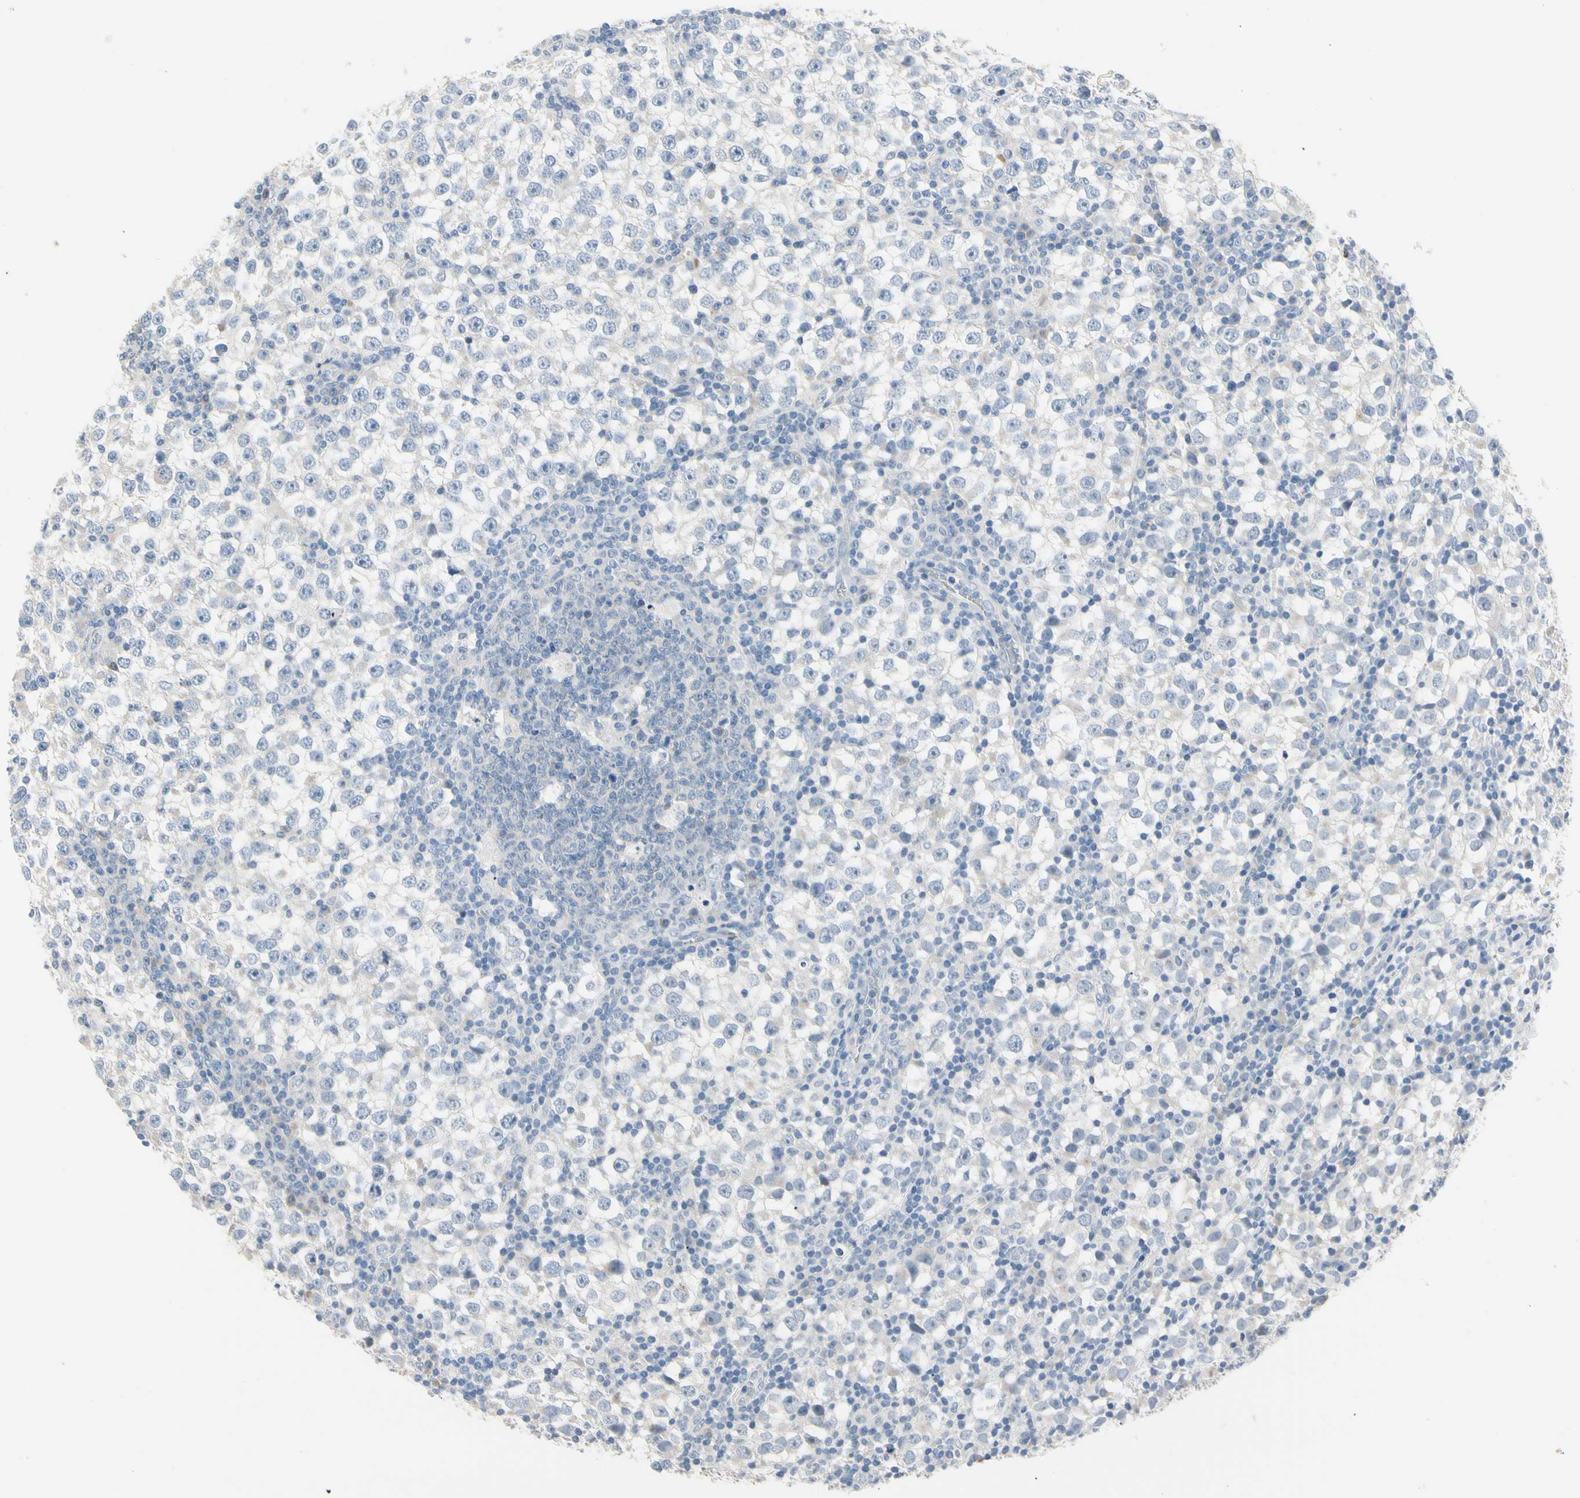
{"staining": {"intensity": "negative", "quantity": "none", "location": "none"}, "tissue": "testis cancer", "cell_type": "Tumor cells", "image_type": "cancer", "snomed": [{"axis": "morphology", "description": "Seminoma, NOS"}, {"axis": "topography", "description": "Testis"}], "caption": "Tumor cells are negative for brown protein staining in testis seminoma.", "gene": "MARK1", "patient": {"sex": "male", "age": 65}}